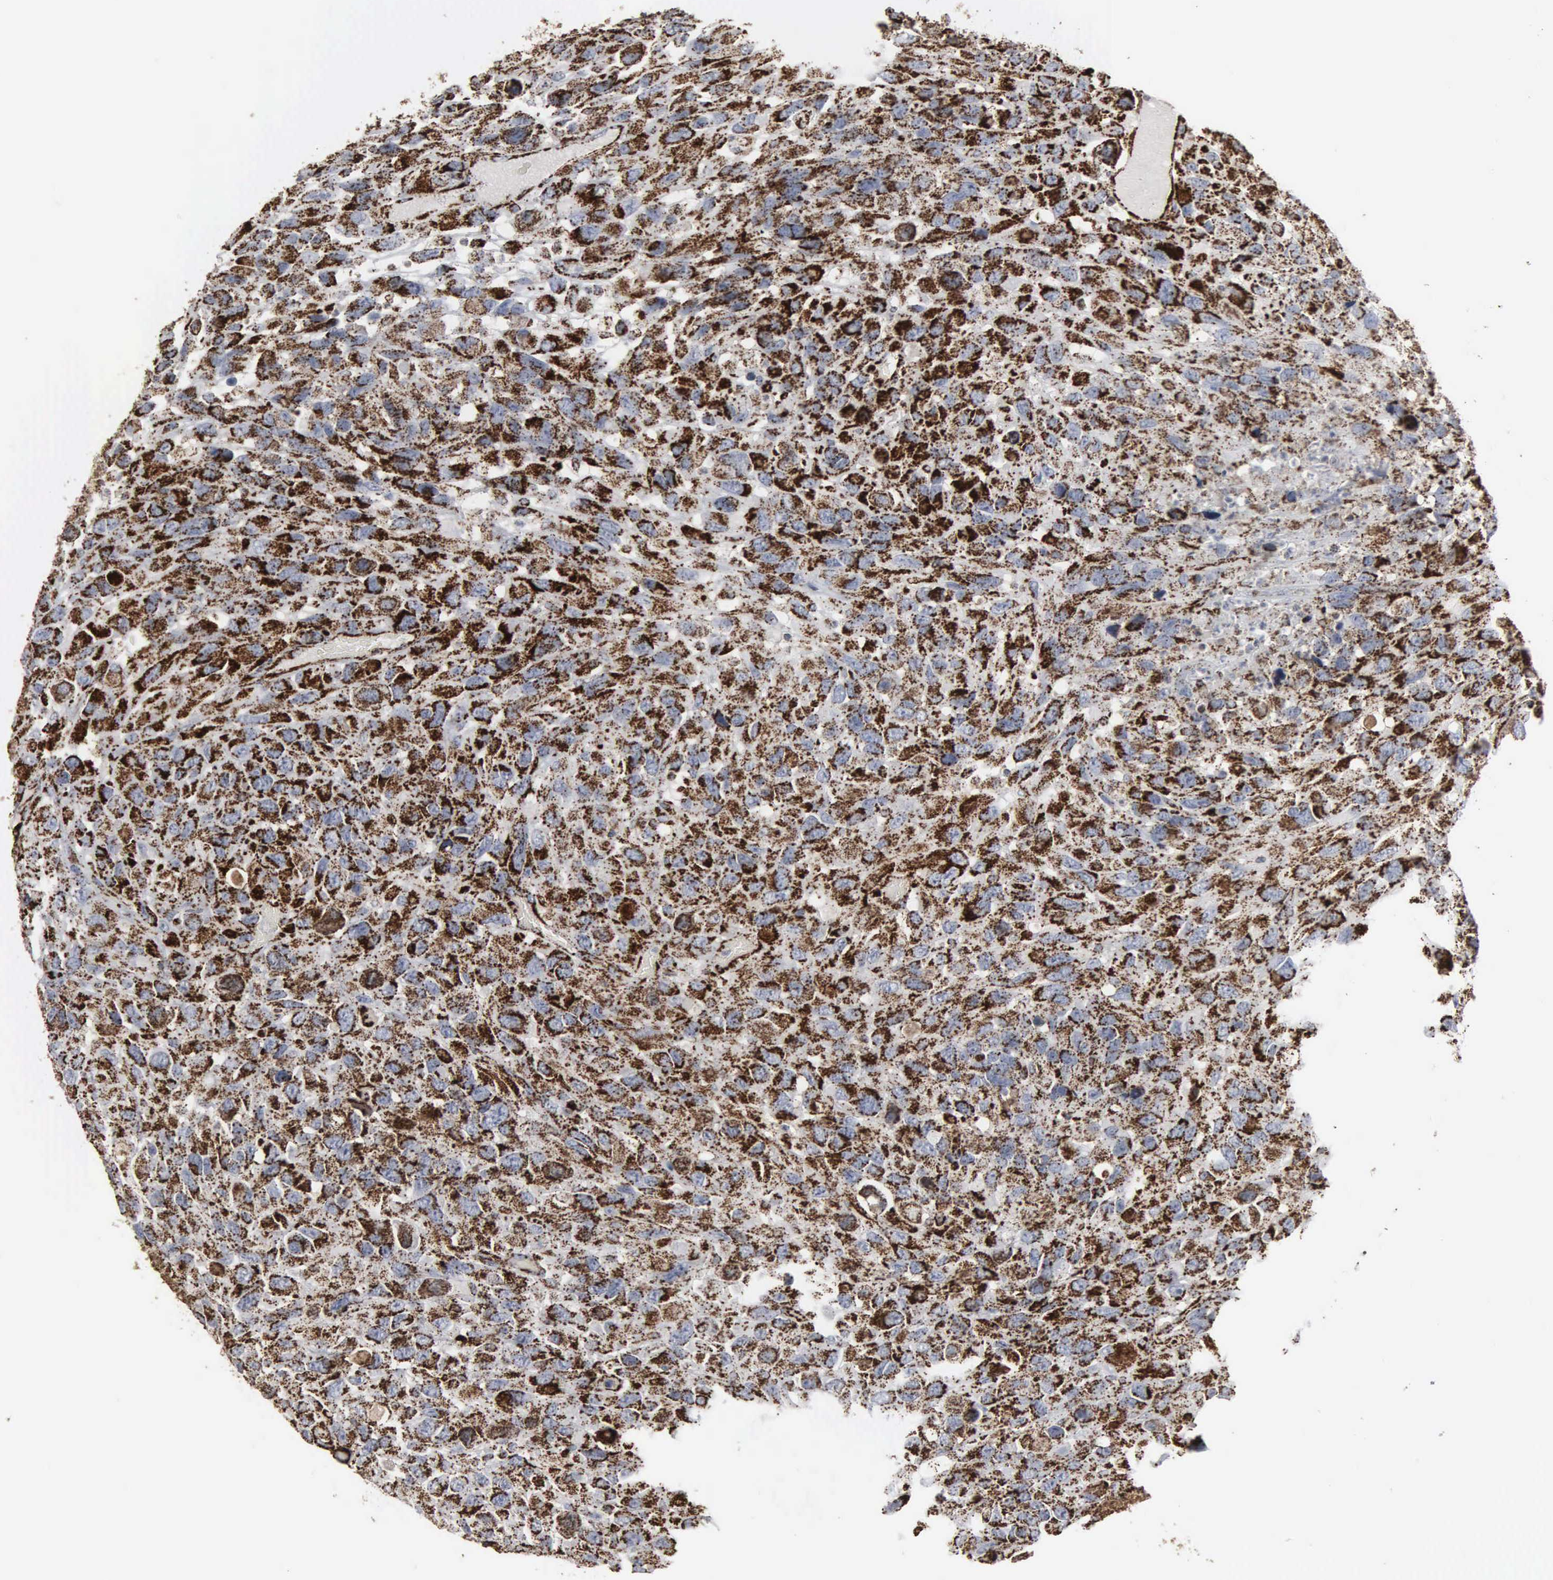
{"staining": {"intensity": "strong", "quantity": ">75%", "location": "cytoplasmic/membranous"}, "tissue": "renal cancer", "cell_type": "Tumor cells", "image_type": "cancer", "snomed": [{"axis": "morphology", "description": "Adenocarcinoma, NOS"}, {"axis": "topography", "description": "Kidney"}], "caption": "Renal cancer (adenocarcinoma) stained with a brown dye exhibits strong cytoplasmic/membranous positive staining in about >75% of tumor cells.", "gene": "HSPA9", "patient": {"sex": "male", "age": 79}}